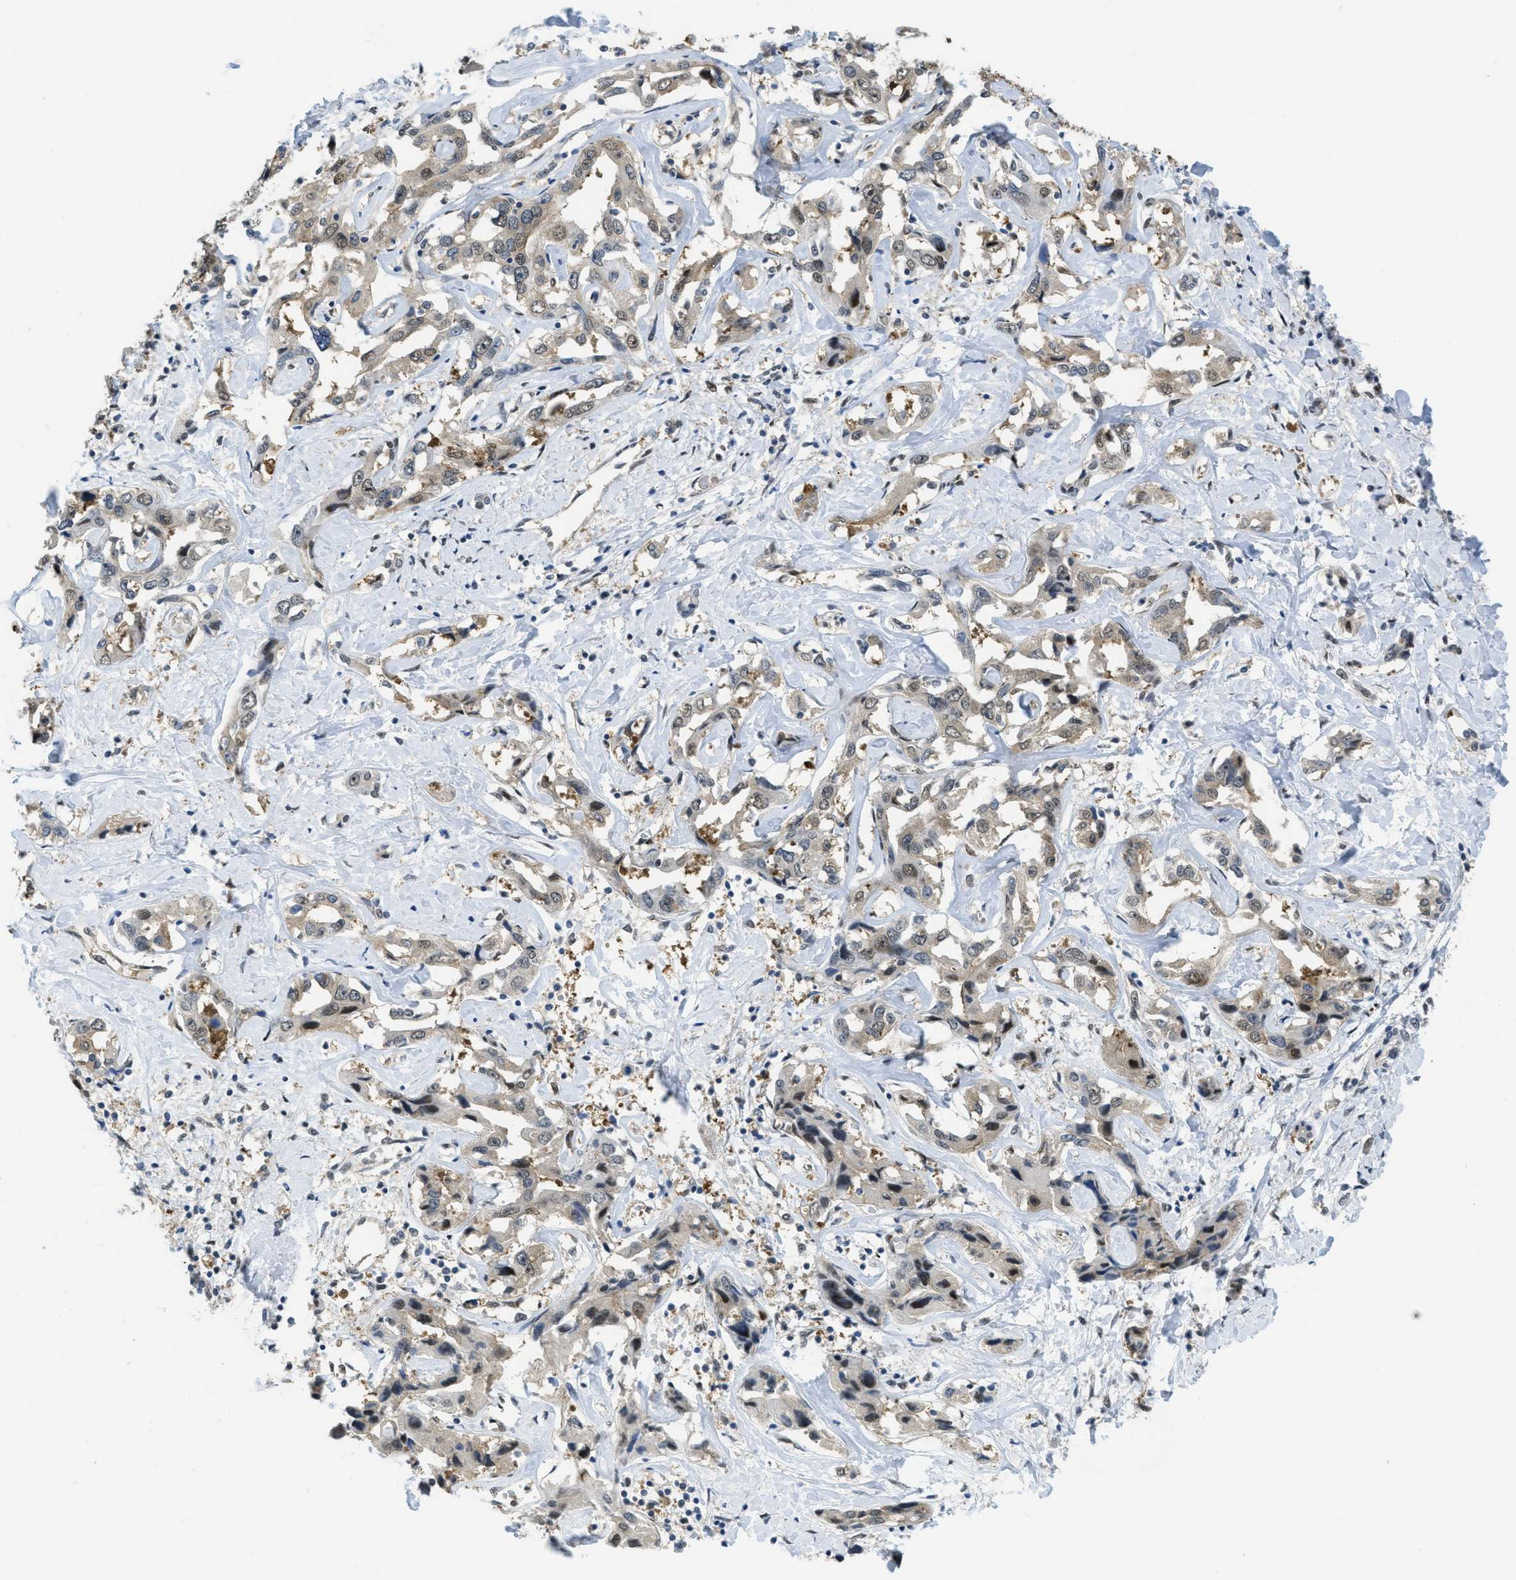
{"staining": {"intensity": "weak", "quantity": ">75%", "location": "cytoplasmic/membranous,nuclear"}, "tissue": "liver cancer", "cell_type": "Tumor cells", "image_type": "cancer", "snomed": [{"axis": "morphology", "description": "Cholangiocarcinoma"}, {"axis": "topography", "description": "Liver"}], "caption": "An immunohistochemistry histopathology image of neoplastic tissue is shown. Protein staining in brown labels weak cytoplasmic/membranous and nuclear positivity in liver cancer within tumor cells. Immunohistochemistry (ihc) stains the protein of interest in brown and the nuclei are stained blue.", "gene": "PSMC5", "patient": {"sex": "male", "age": 59}}